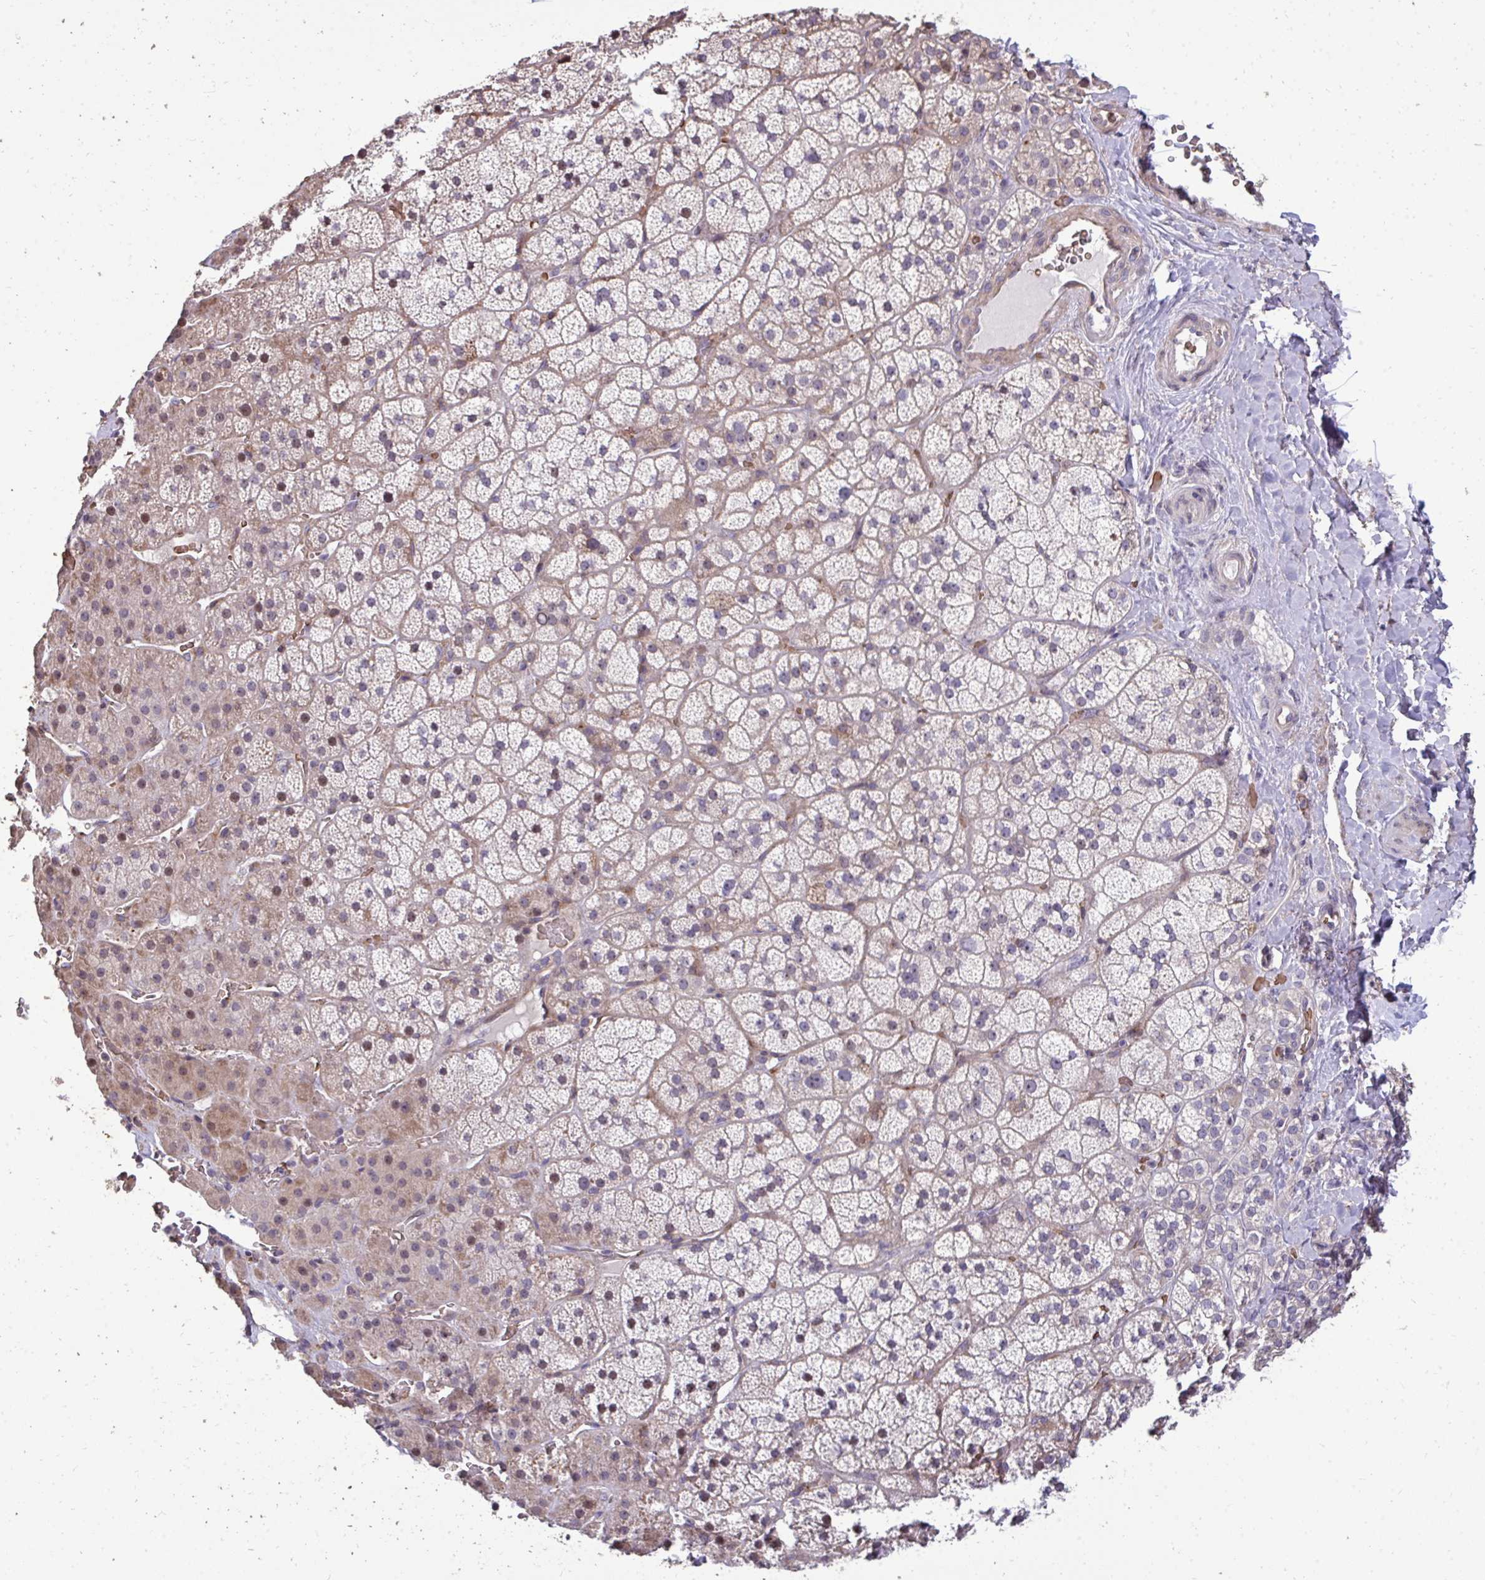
{"staining": {"intensity": "weak", "quantity": "25%-75%", "location": "cytoplasmic/membranous,nuclear"}, "tissue": "adrenal gland", "cell_type": "Glandular cells", "image_type": "normal", "snomed": [{"axis": "morphology", "description": "Normal tissue, NOS"}, {"axis": "topography", "description": "Adrenal gland"}], "caption": "Normal adrenal gland displays weak cytoplasmic/membranous,nuclear expression in approximately 25%-75% of glandular cells (brown staining indicates protein expression, while blue staining denotes nuclei)..", "gene": "FIBCD1", "patient": {"sex": "male", "age": 57}}